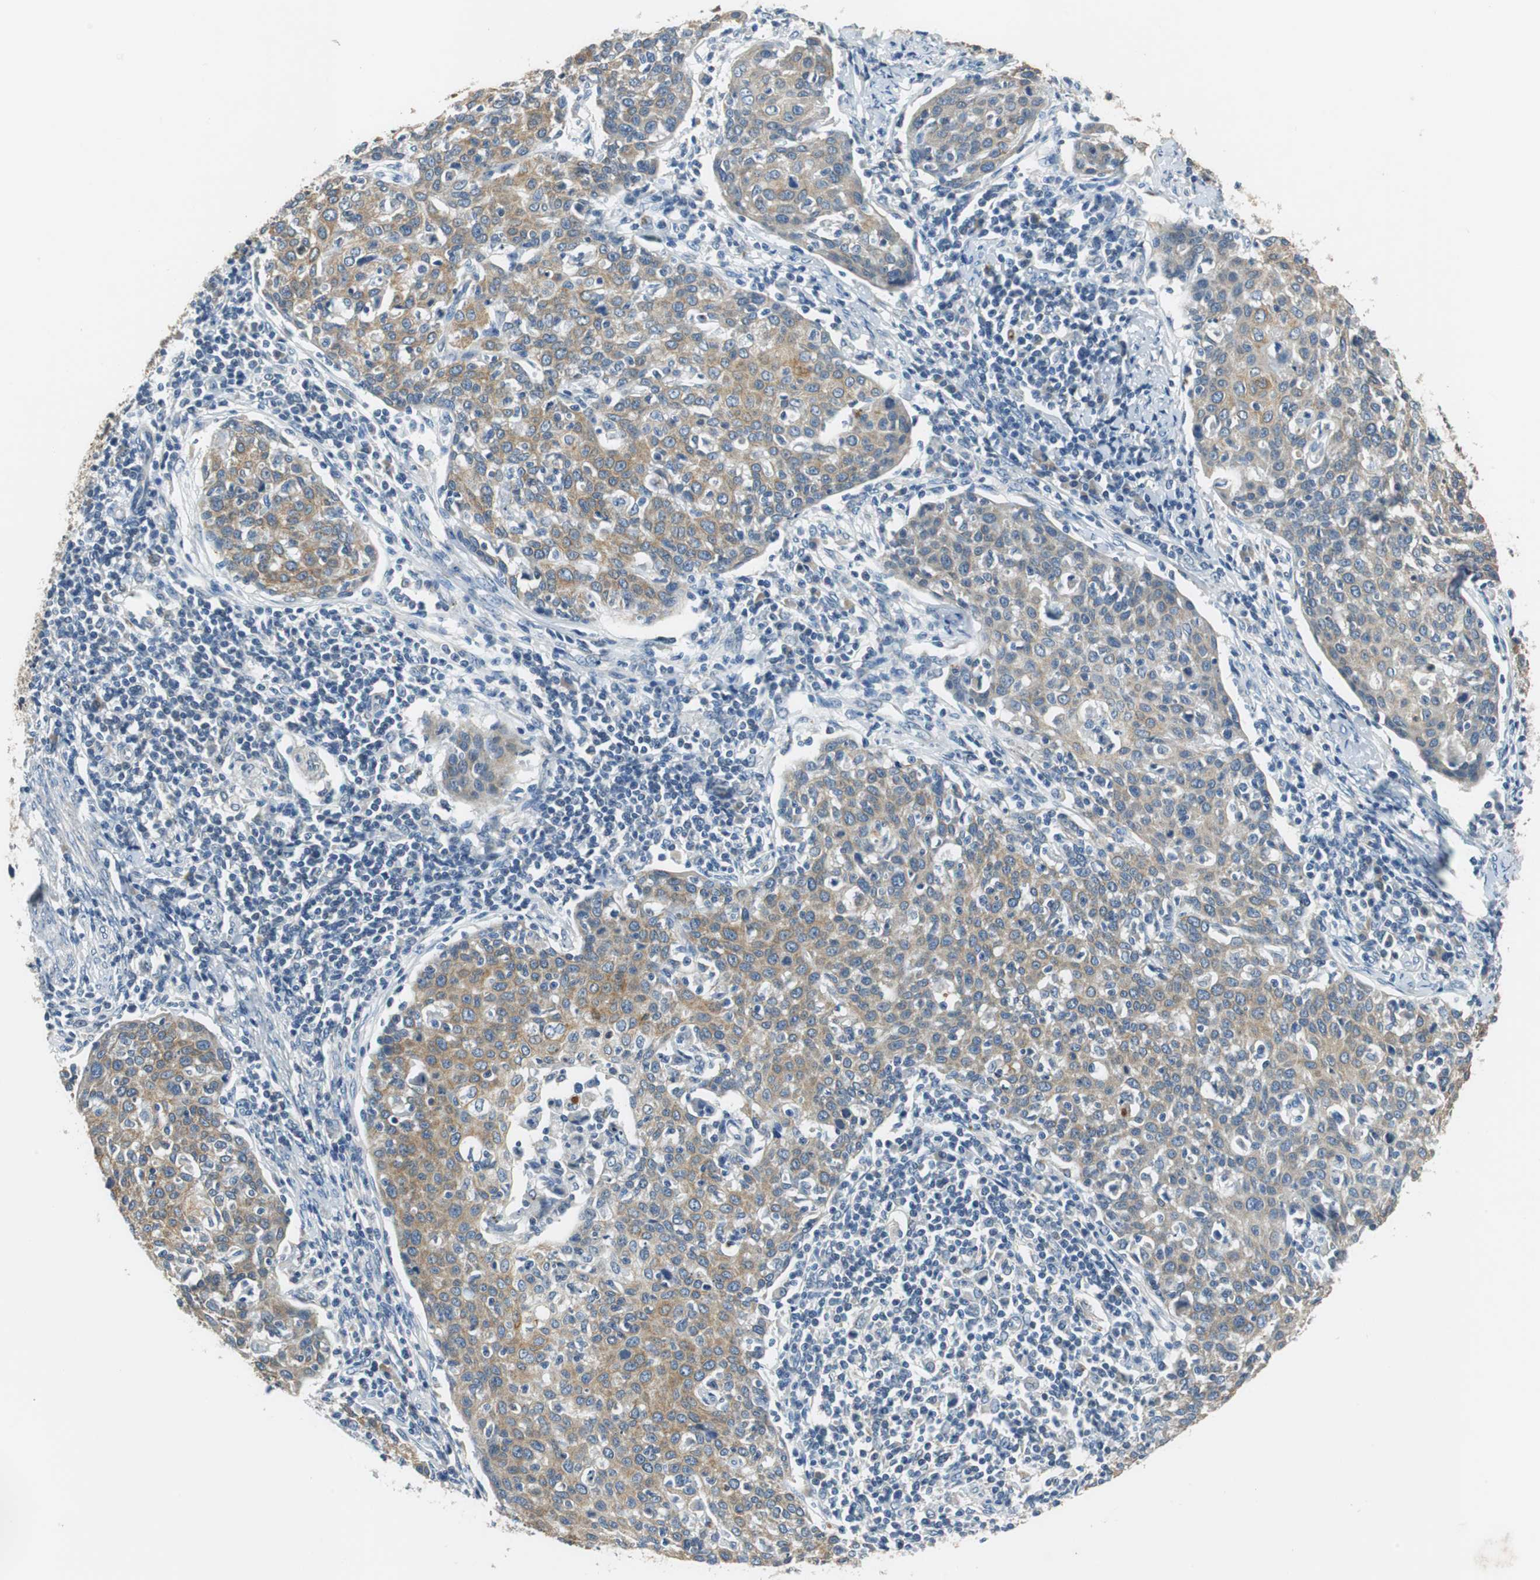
{"staining": {"intensity": "moderate", "quantity": ">75%", "location": "cytoplasmic/membranous"}, "tissue": "cervical cancer", "cell_type": "Tumor cells", "image_type": "cancer", "snomed": [{"axis": "morphology", "description": "Squamous cell carcinoma, NOS"}, {"axis": "topography", "description": "Cervix"}], "caption": "High-power microscopy captured an immunohistochemistry histopathology image of cervical cancer, revealing moderate cytoplasmic/membranous expression in about >75% of tumor cells.", "gene": "FADS2", "patient": {"sex": "female", "age": 38}}